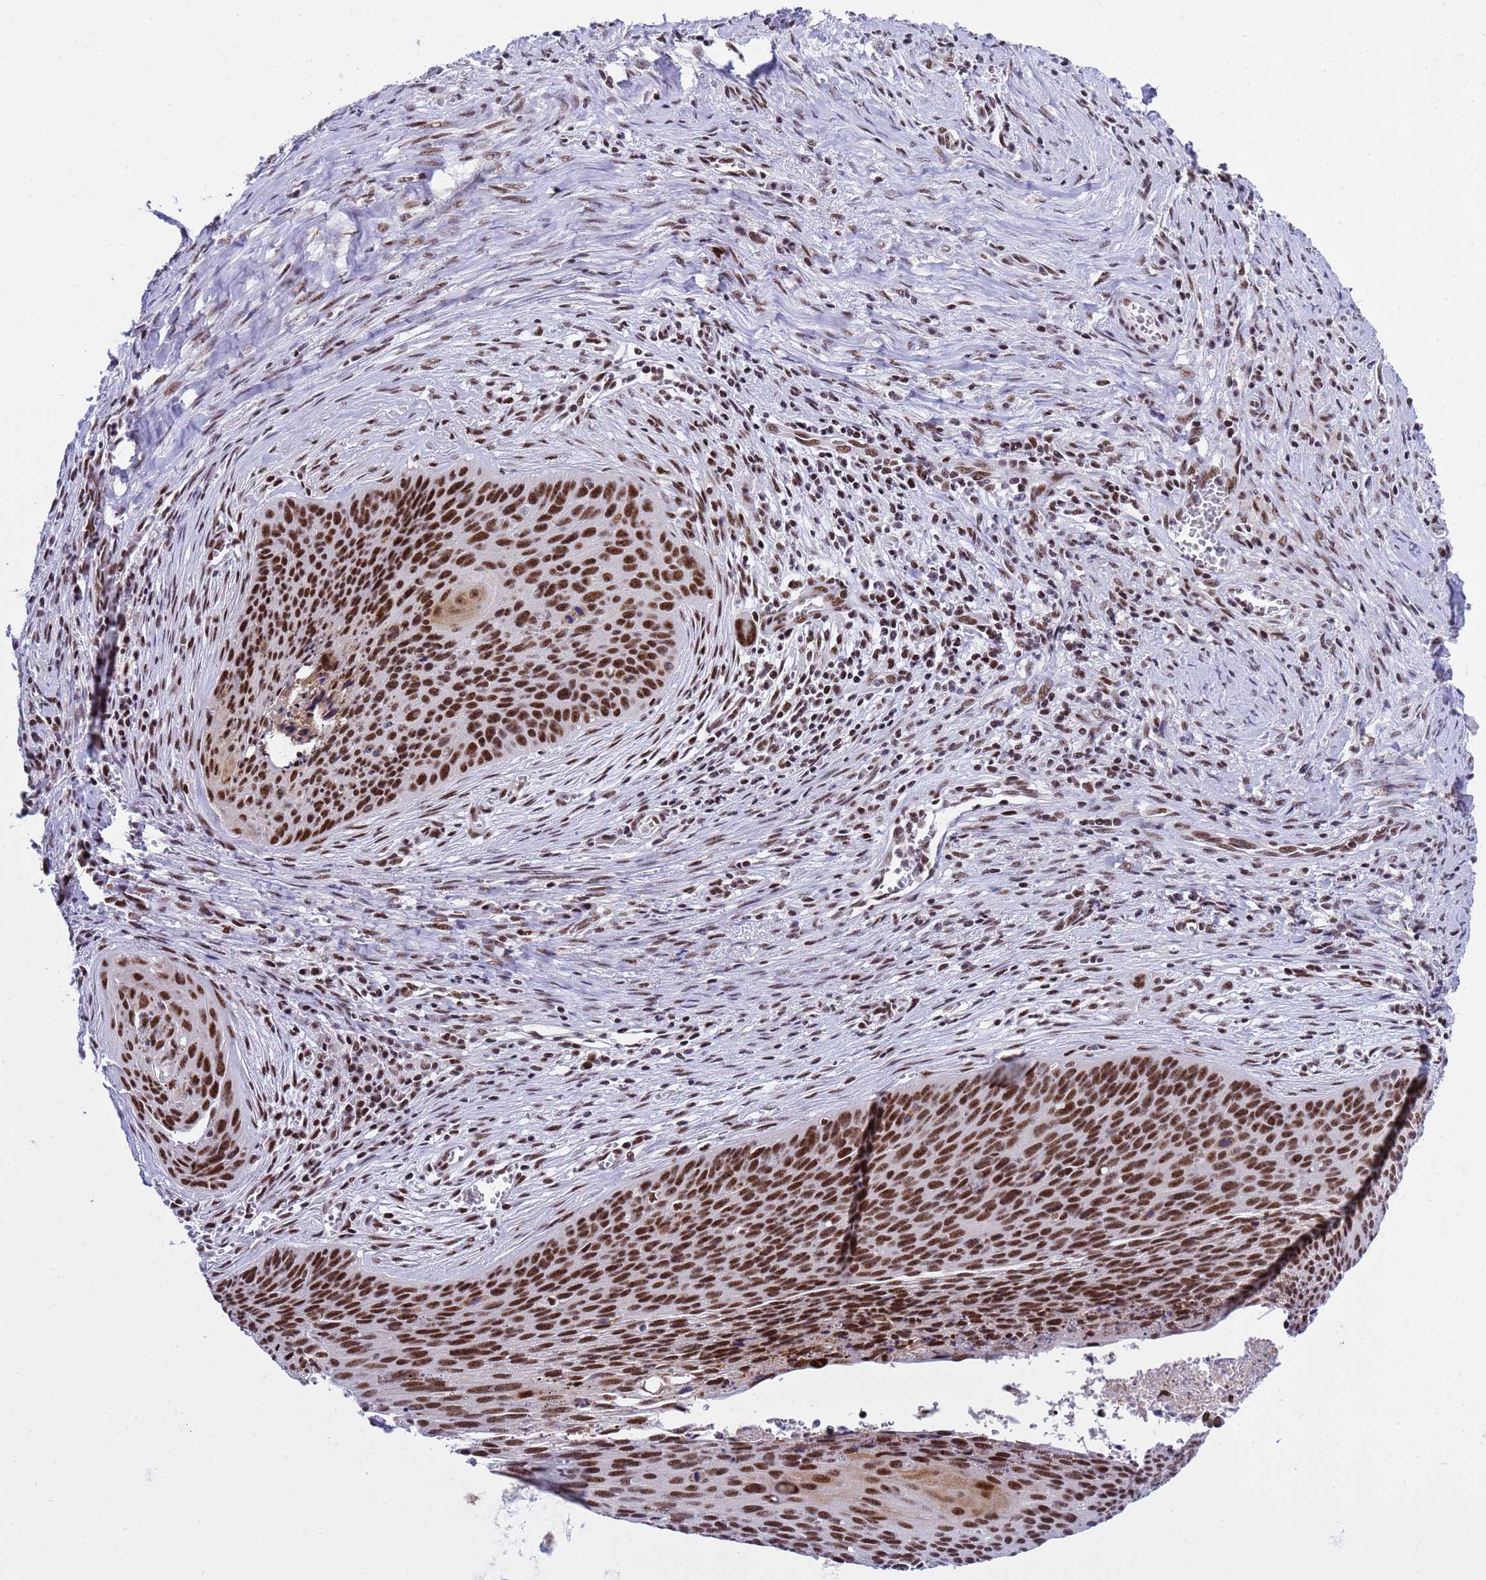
{"staining": {"intensity": "strong", "quantity": ">75%", "location": "nuclear"}, "tissue": "cervical cancer", "cell_type": "Tumor cells", "image_type": "cancer", "snomed": [{"axis": "morphology", "description": "Squamous cell carcinoma, NOS"}, {"axis": "topography", "description": "Cervix"}], "caption": "Cervical cancer stained with a brown dye displays strong nuclear positive staining in approximately >75% of tumor cells.", "gene": "THOC2", "patient": {"sex": "female", "age": 55}}